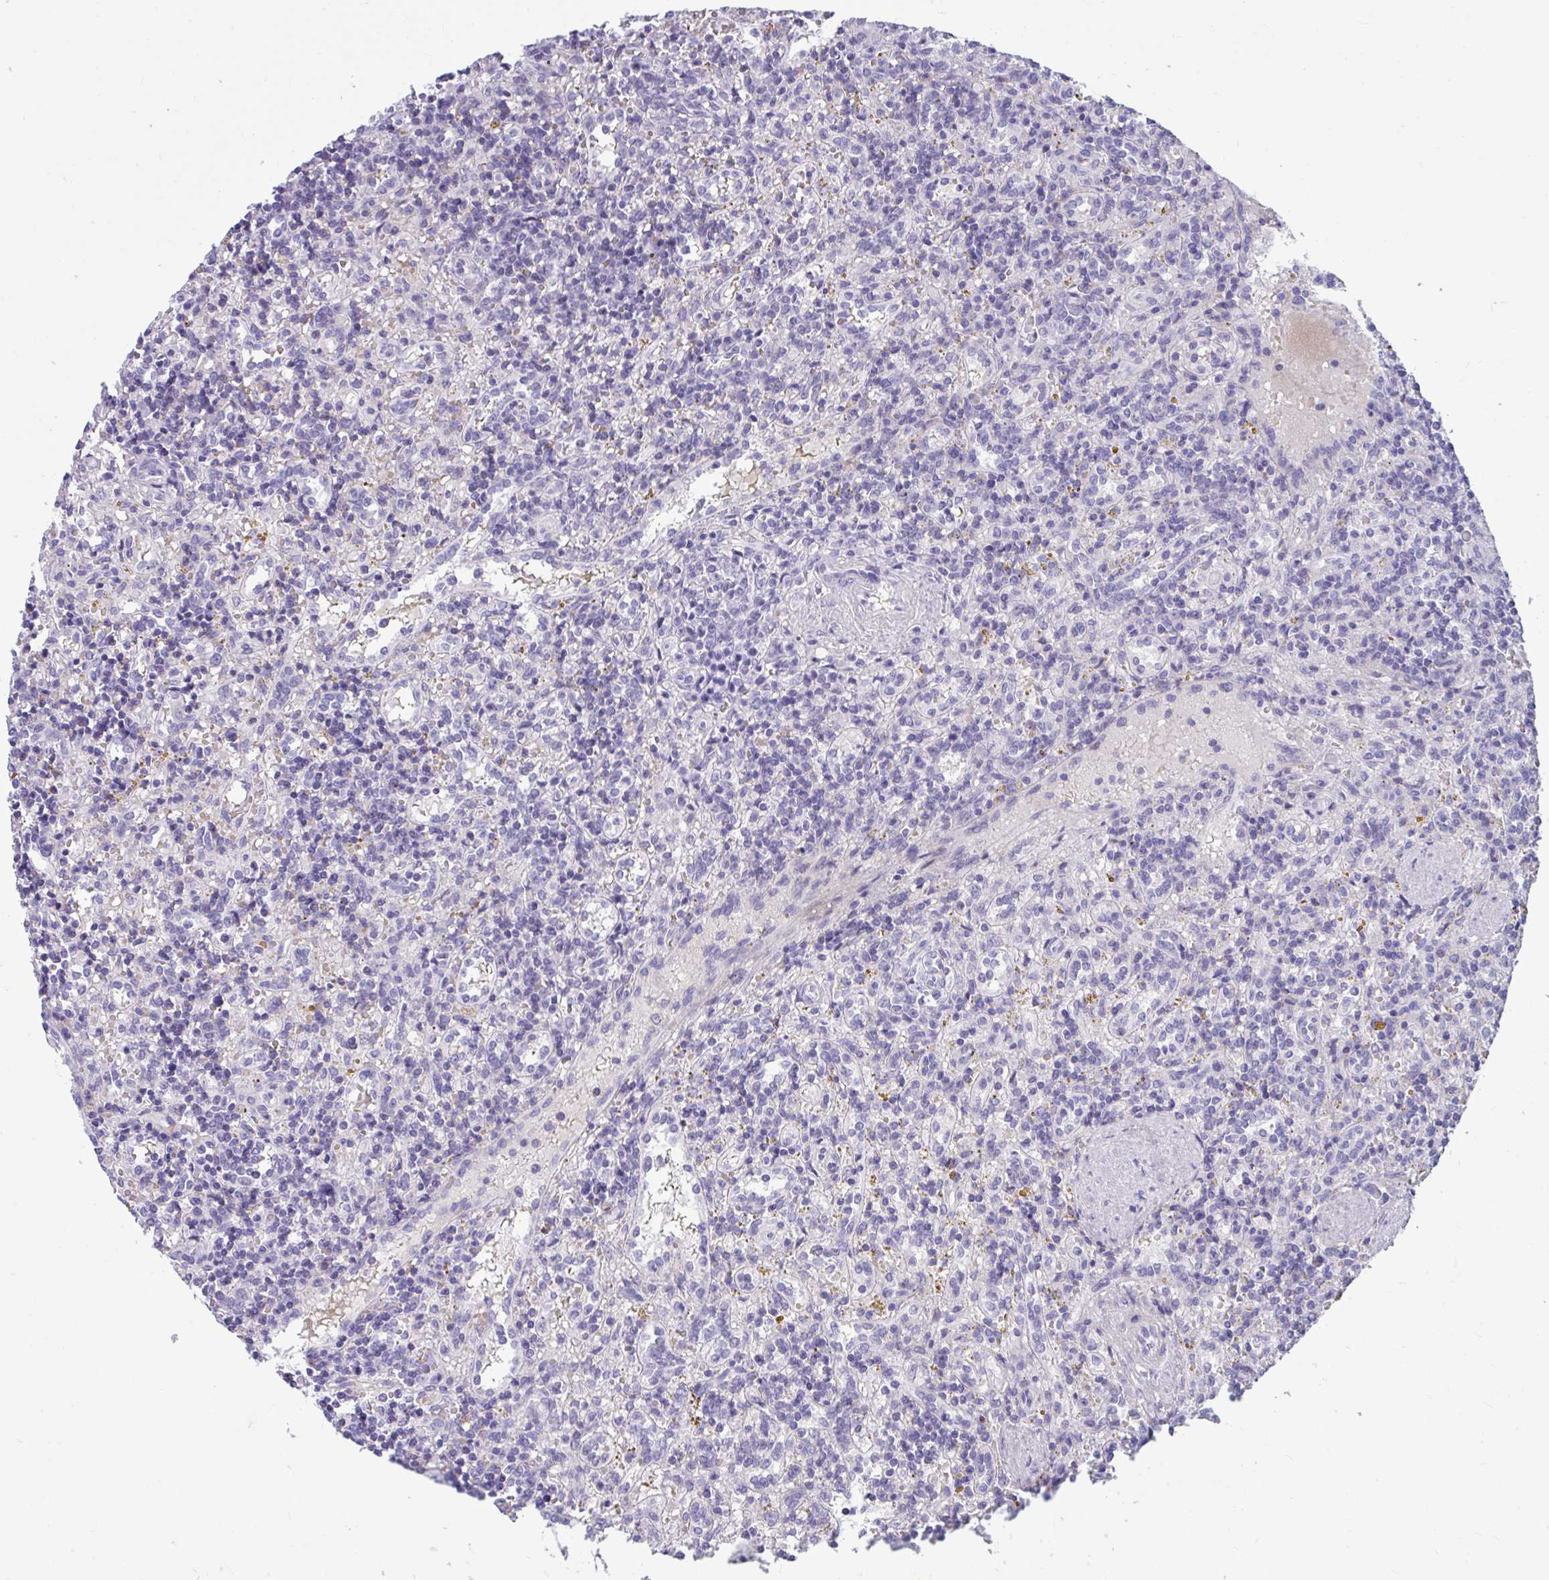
{"staining": {"intensity": "negative", "quantity": "none", "location": "none"}, "tissue": "lymphoma", "cell_type": "Tumor cells", "image_type": "cancer", "snomed": [{"axis": "morphology", "description": "Malignant lymphoma, non-Hodgkin's type, Low grade"}, {"axis": "topography", "description": "Spleen"}], "caption": "Immunohistochemistry of human low-grade malignant lymphoma, non-Hodgkin's type displays no expression in tumor cells.", "gene": "ISL1", "patient": {"sex": "male", "age": 67}}